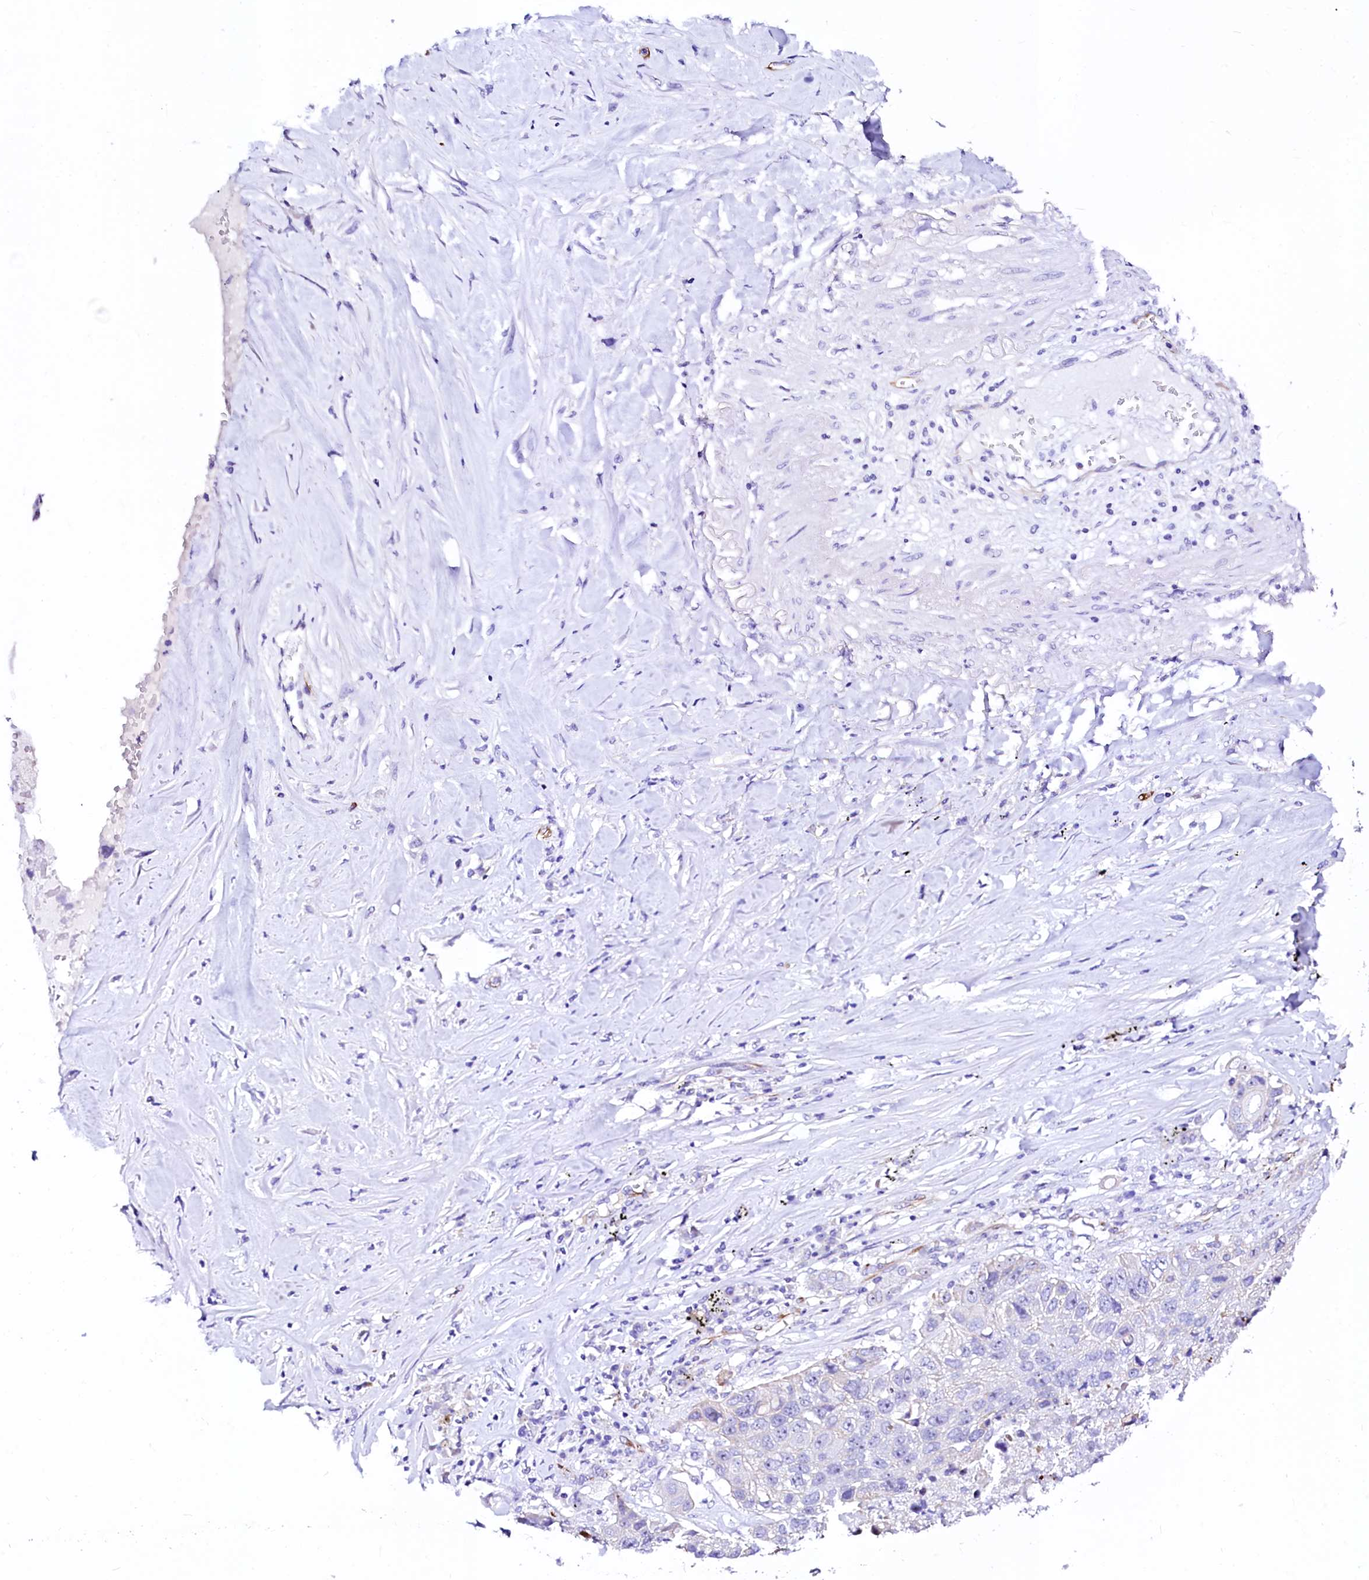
{"staining": {"intensity": "negative", "quantity": "none", "location": "none"}, "tissue": "lung cancer", "cell_type": "Tumor cells", "image_type": "cancer", "snomed": [{"axis": "morphology", "description": "Squamous cell carcinoma, NOS"}, {"axis": "topography", "description": "Lung"}], "caption": "There is no significant staining in tumor cells of squamous cell carcinoma (lung).", "gene": "SFR1", "patient": {"sex": "male", "age": 61}}